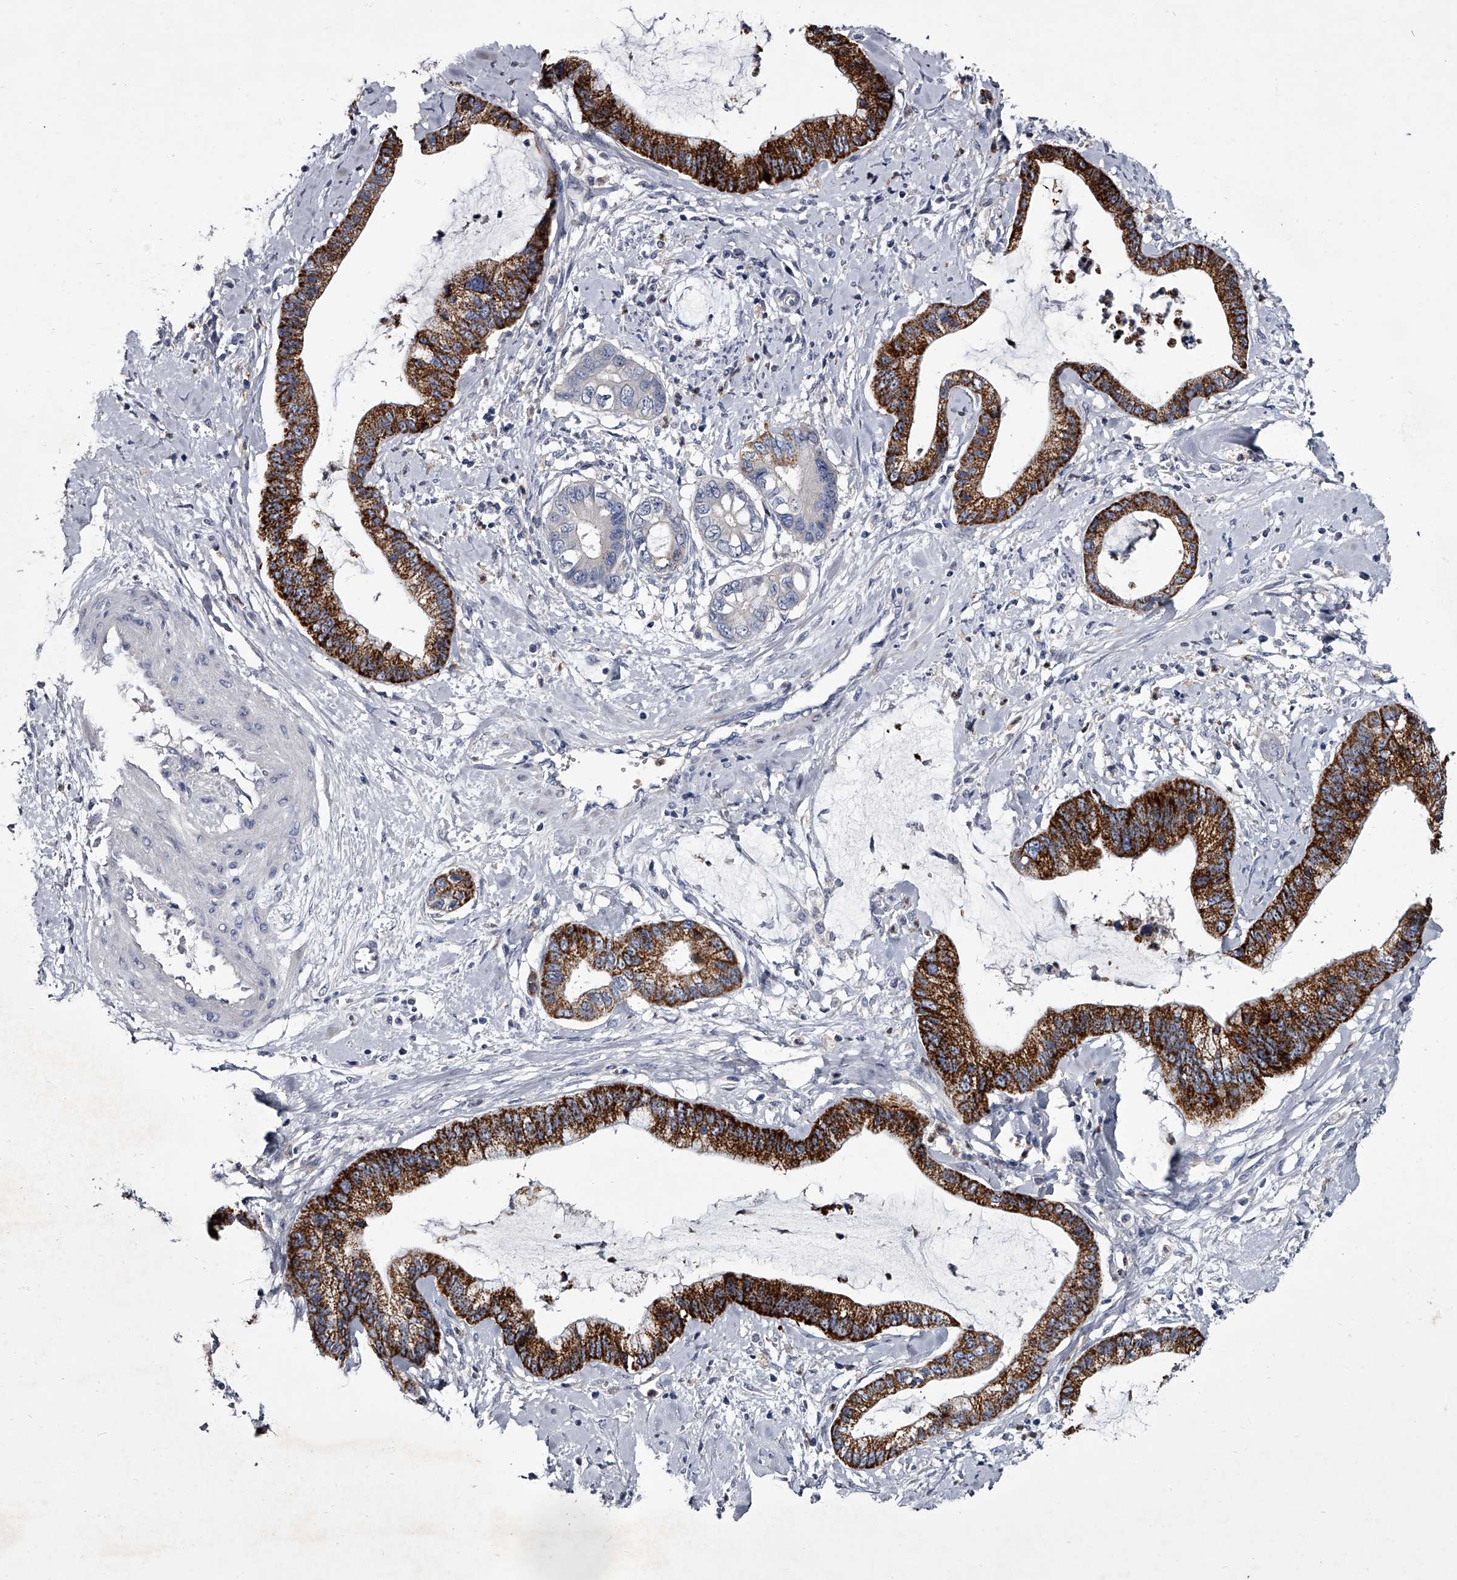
{"staining": {"intensity": "strong", "quantity": "25%-75%", "location": "cytoplasmic/membranous"}, "tissue": "cervical cancer", "cell_type": "Tumor cells", "image_type": "cancer", "snomed": [{"axis": "morphology", "description": "Adenocarcinoma, NOS"}, {"axis": "topography", "description": "Cervix"}], "caption": "Immunohistochemical staining of human adenocarcinoma (cervical) exhibits strong cytoplasmic/membranous protein staining in about 25%-75% of tumor cells. The protein of interest is shown in brown color, while the nuclei are stained blue.", "gene": "GAPVD1", "patient": {"sex": "female", "age": 44}}